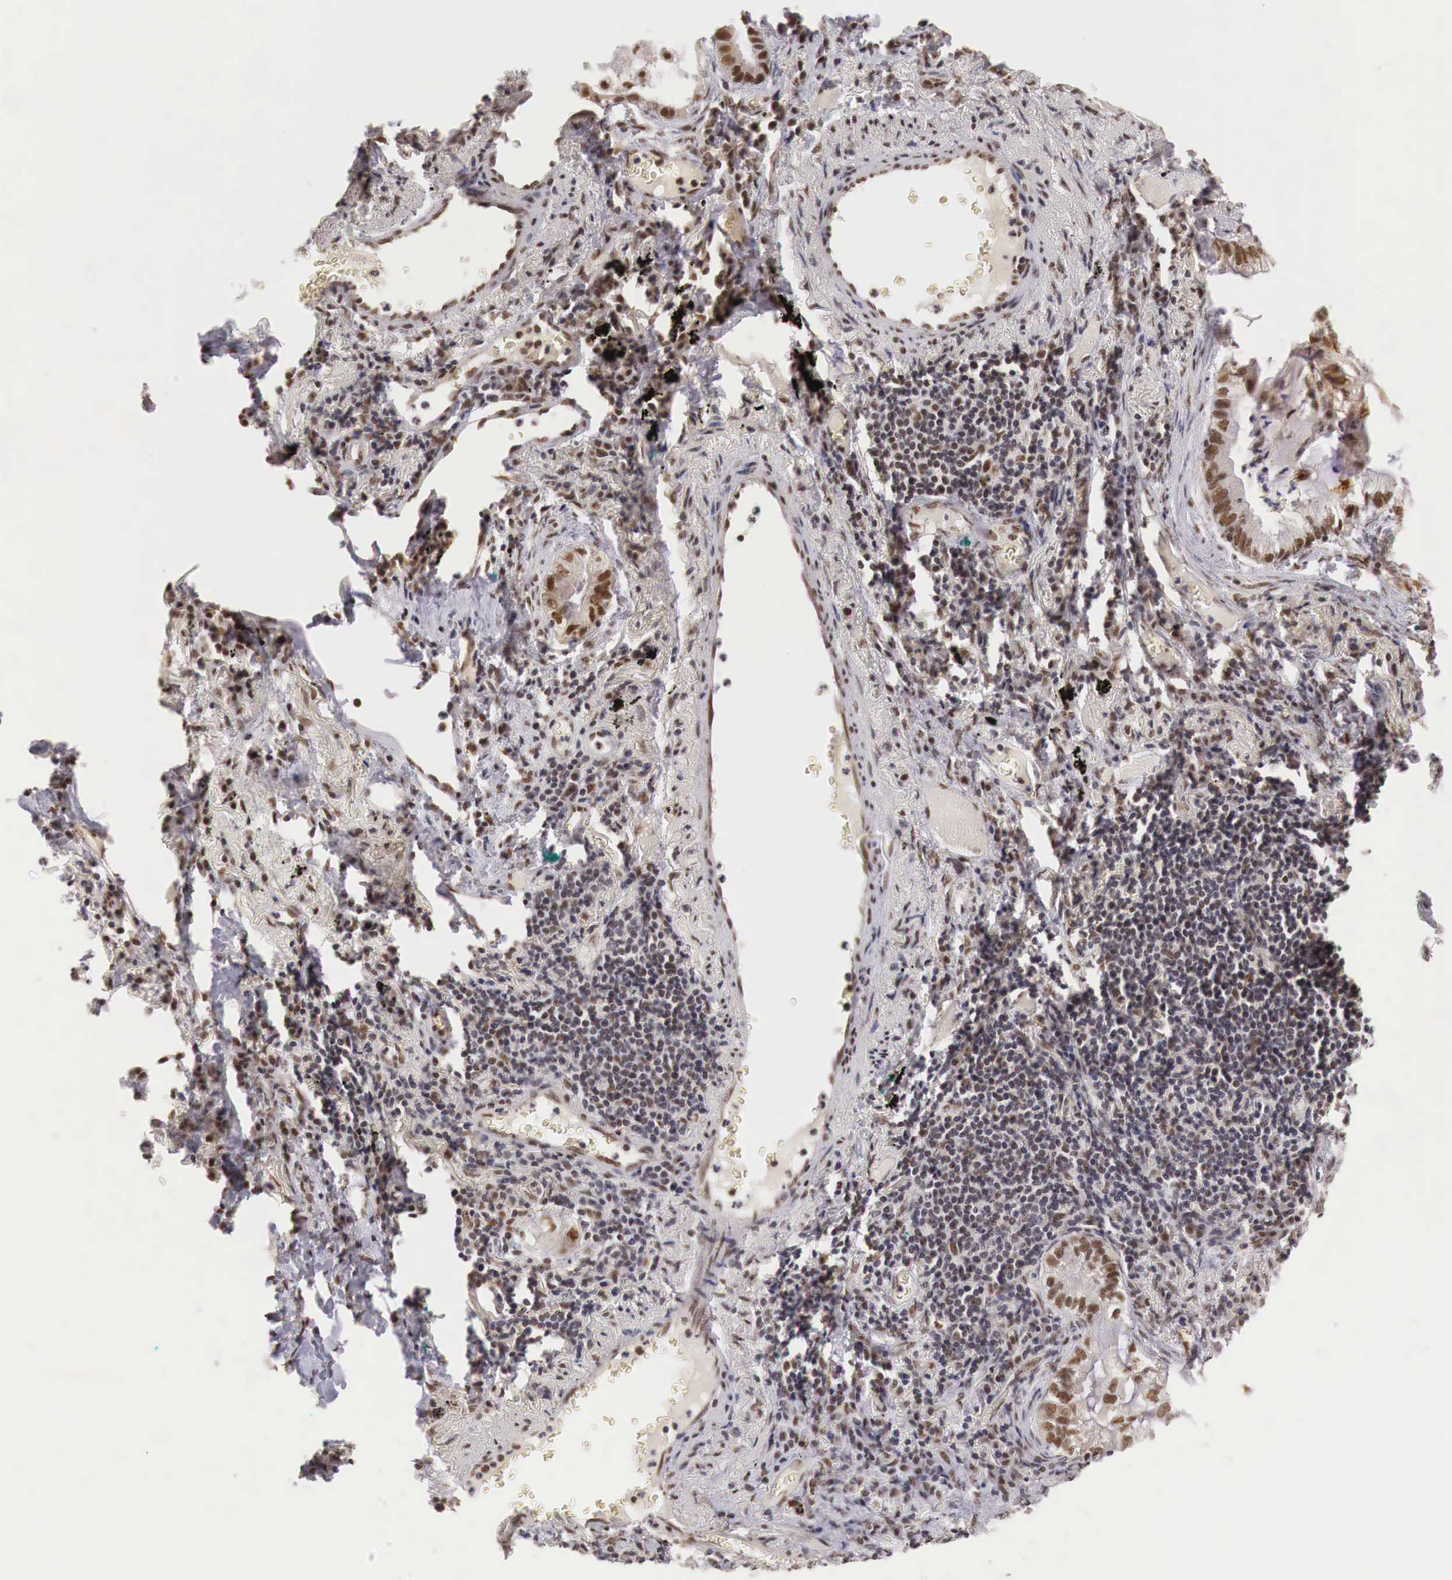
{"staining": {"intensity": "weak", "quantity": ">75%", "location": "cytoplasmic/membranous,nuclear"}, "tissue": "lung cancer", "cell_type": "Tumor cells", "image_type": "cancer", "snomed": [{"axis": "morphology", "description": "Adenocarcinoma, NOS"}, {"axis": "topography", "description": "Lung"}], "caption": "This image displays lung adenocarcinoma stained with IHC to label a protein in brown. The cytoplasmic/membranous and nuclear of tumor cells show weak positivity for the protein. Nuclei are counter-stained blue.", "gene": "GPKOW", "patient": {"sex": "female", "age": 50}}